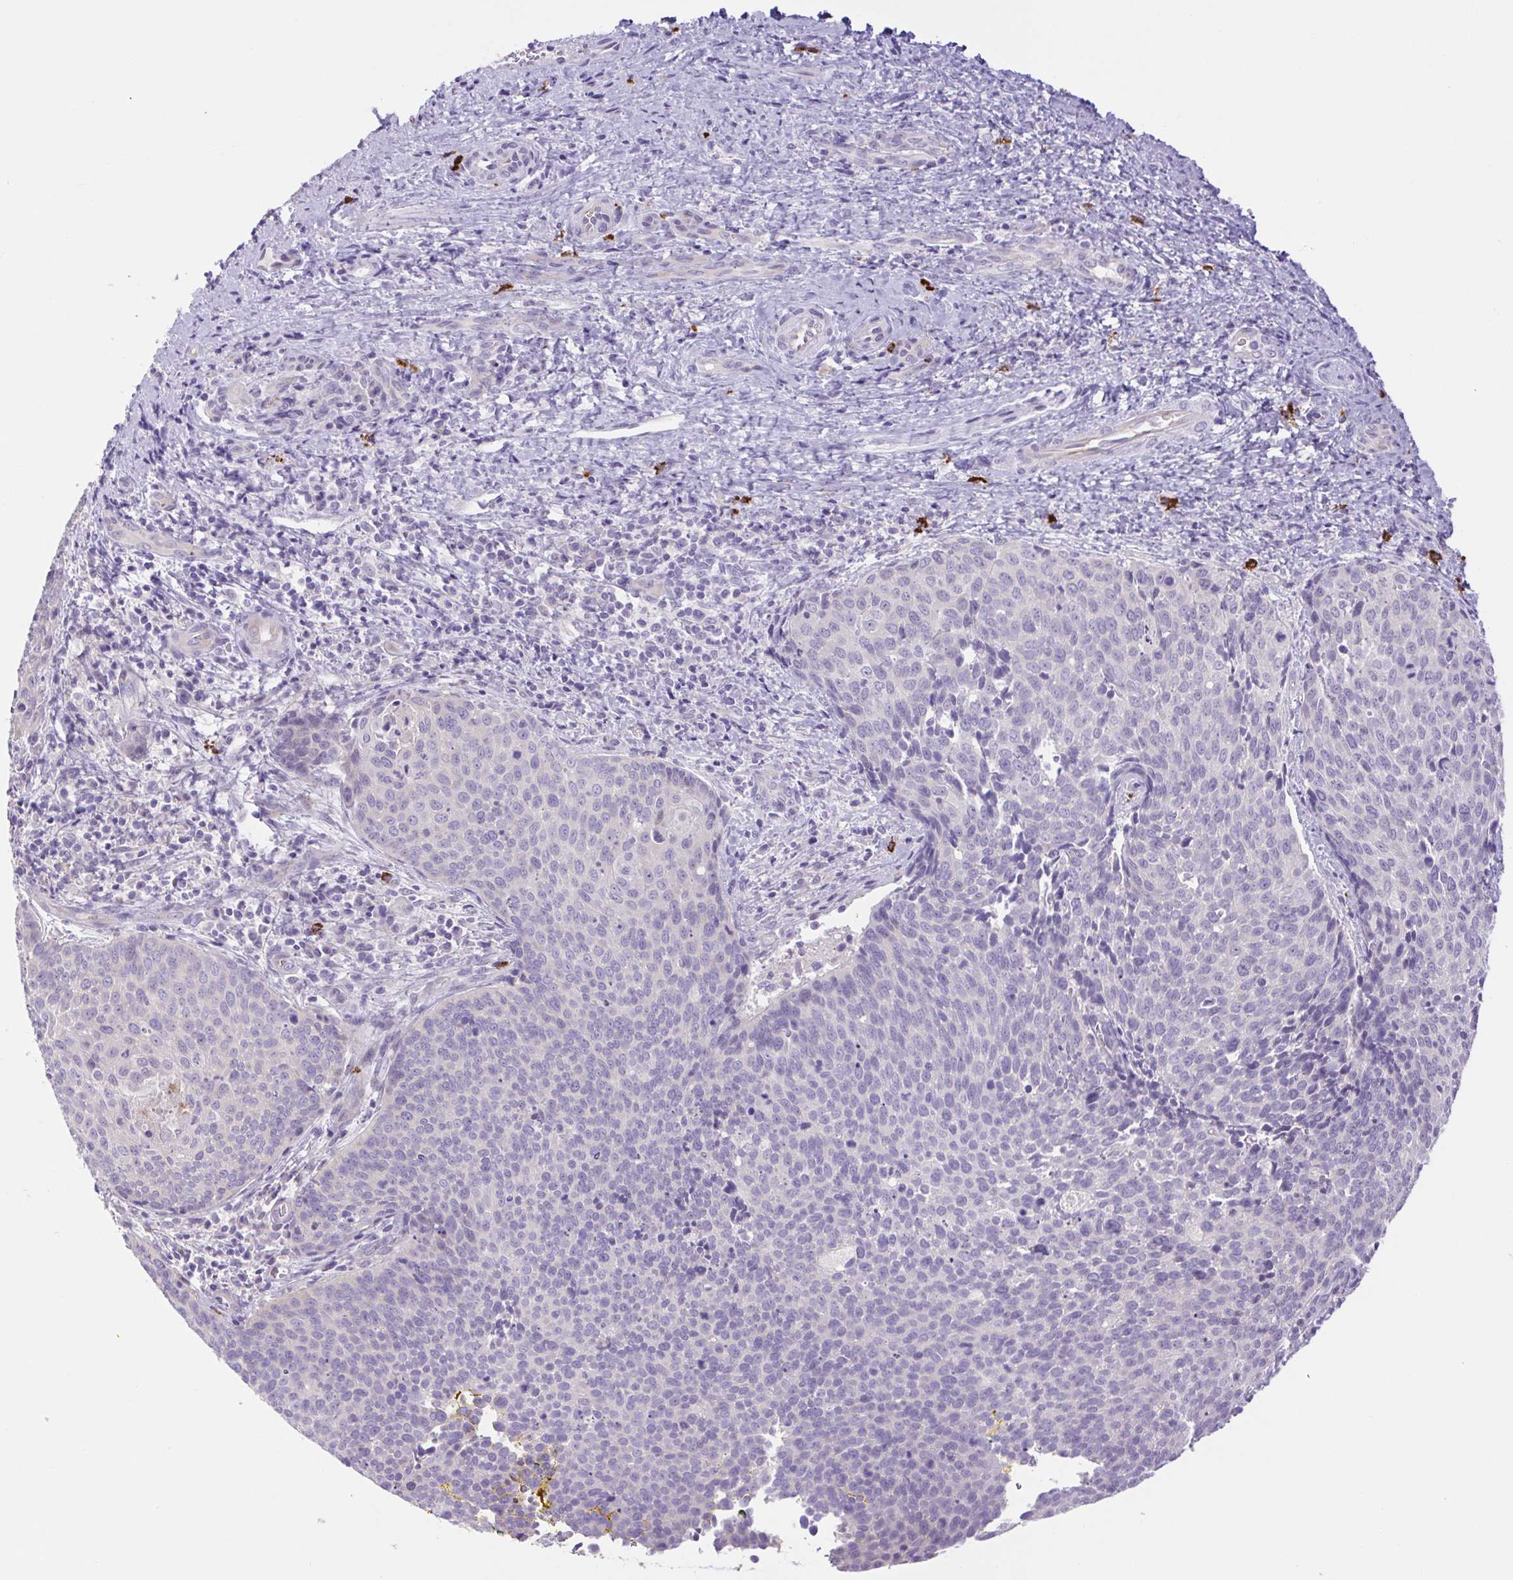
{"staining": {"intensity": "negative", "quantity": "none", "location": "none"}, "tissue": "cervical cancer", "cell_type": "Tumor cells", "image_type": "cancer", "snomed": [{"axis": "morphology", "description": "Squamous cell carcinoma, NOS"}, {"axis": "topography", "description": "Cervix"}], "caption": "IHC of human cervical cancer (squamous cell carcinoma) displays no staining in tumor cells.", "gene": "FAM177B", "patient": {"sex": "female", "age": 34}}